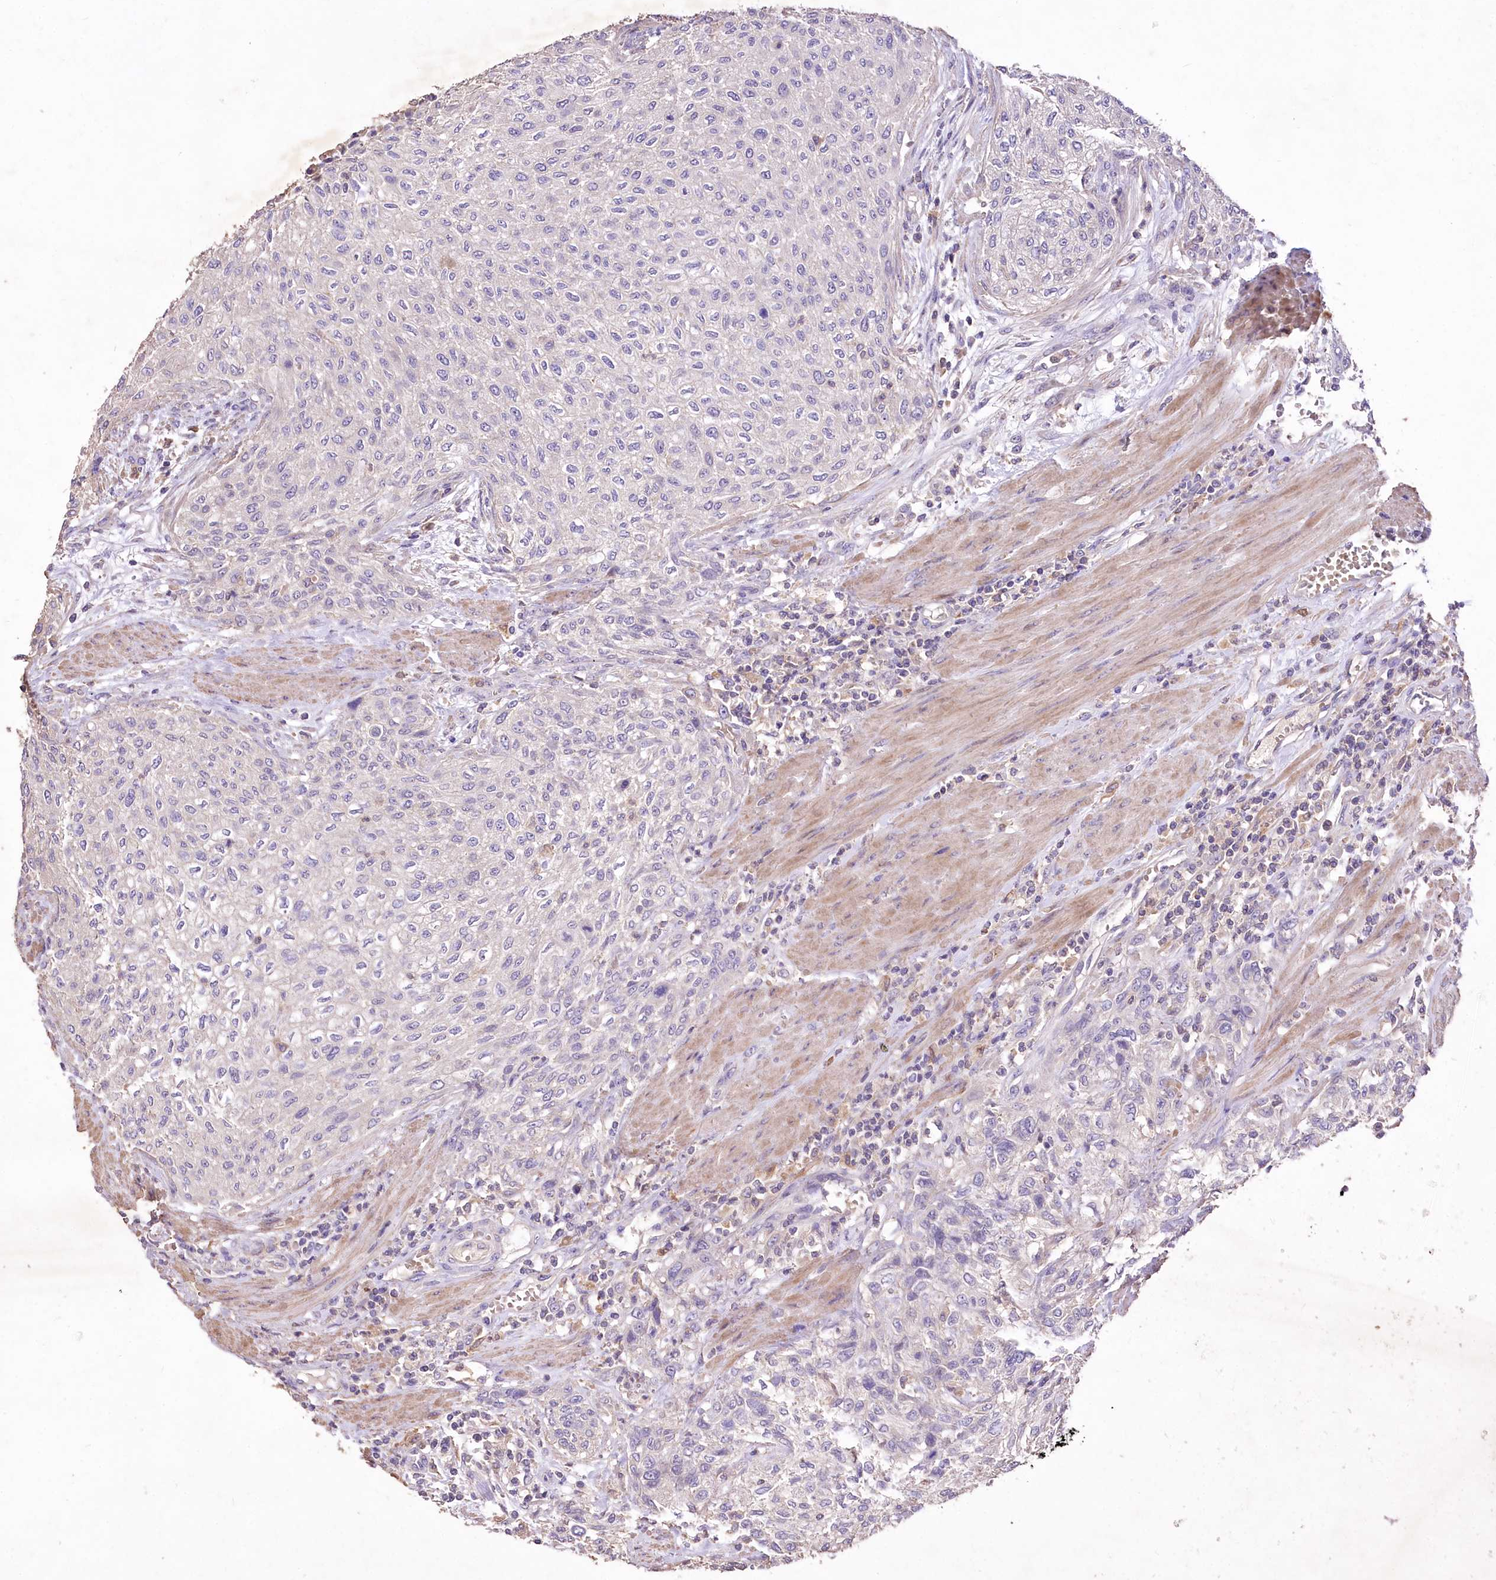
{"staining": {"intensity": "negative", "quantity": "none", "location": "none"}, "tissue": "urothelial cancer", "cell_type": "Tumor cells", "image_type": "cancer", "snomed": [{"axis": "morphology", "description": "Urothelial carcinoma, High grade"}, {"axis": "topography", "description": "Urinary bladder"}], "caption": "This histopathology image is of urothelial cancer stained with IHC to label a protein in brown with the nuclei are counter-stained blue. There is no staining in tumor cells.", "gene": "PCYOX1L", "patient": {"sex": "male", "age": 35}}